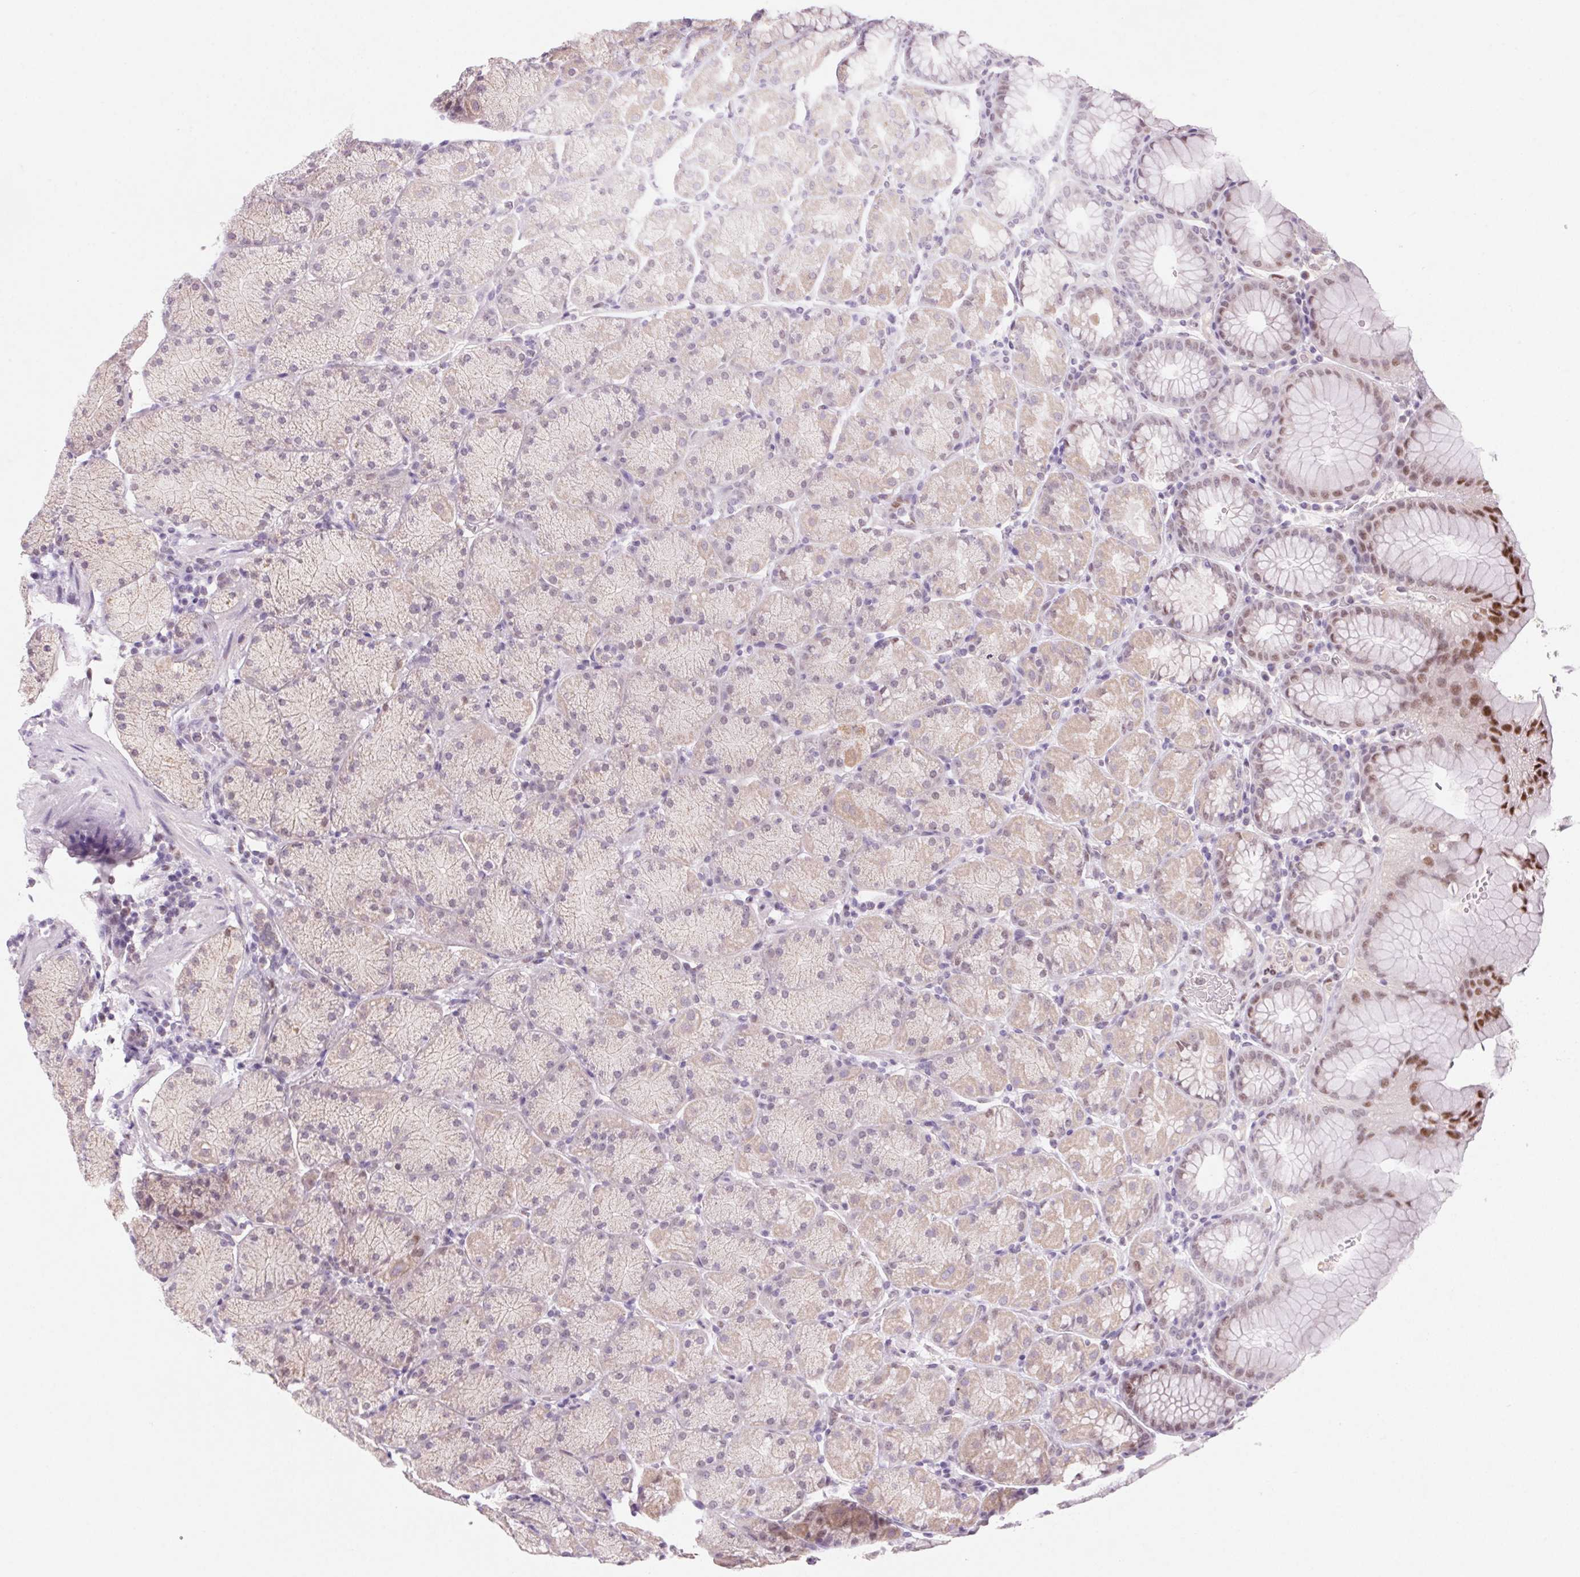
{"staining": {"intensity": "moderate", "quantity": "25%-75%", "location": "nuclear"}, "tissue": "stomach", "cell_type": "Glandular cells", "image_type": "normal", "snomed": [{"axis": "morphology", "description": "Normal tissue, NOS"}, {"axis": "topography", "description": "Stomach, upper"}, {"axis": "topography", "description": "Stomach"}], "caption": "Immunohistochemical staining of normal stomach demonstrates medium levels of moderate nuclear expression in approximately 25%-75% of glandular cells. (IHC, brightfield microscopy, high magnification).", "gene": "DPPA5", "patient": {"sex": "male", "age": 76}}